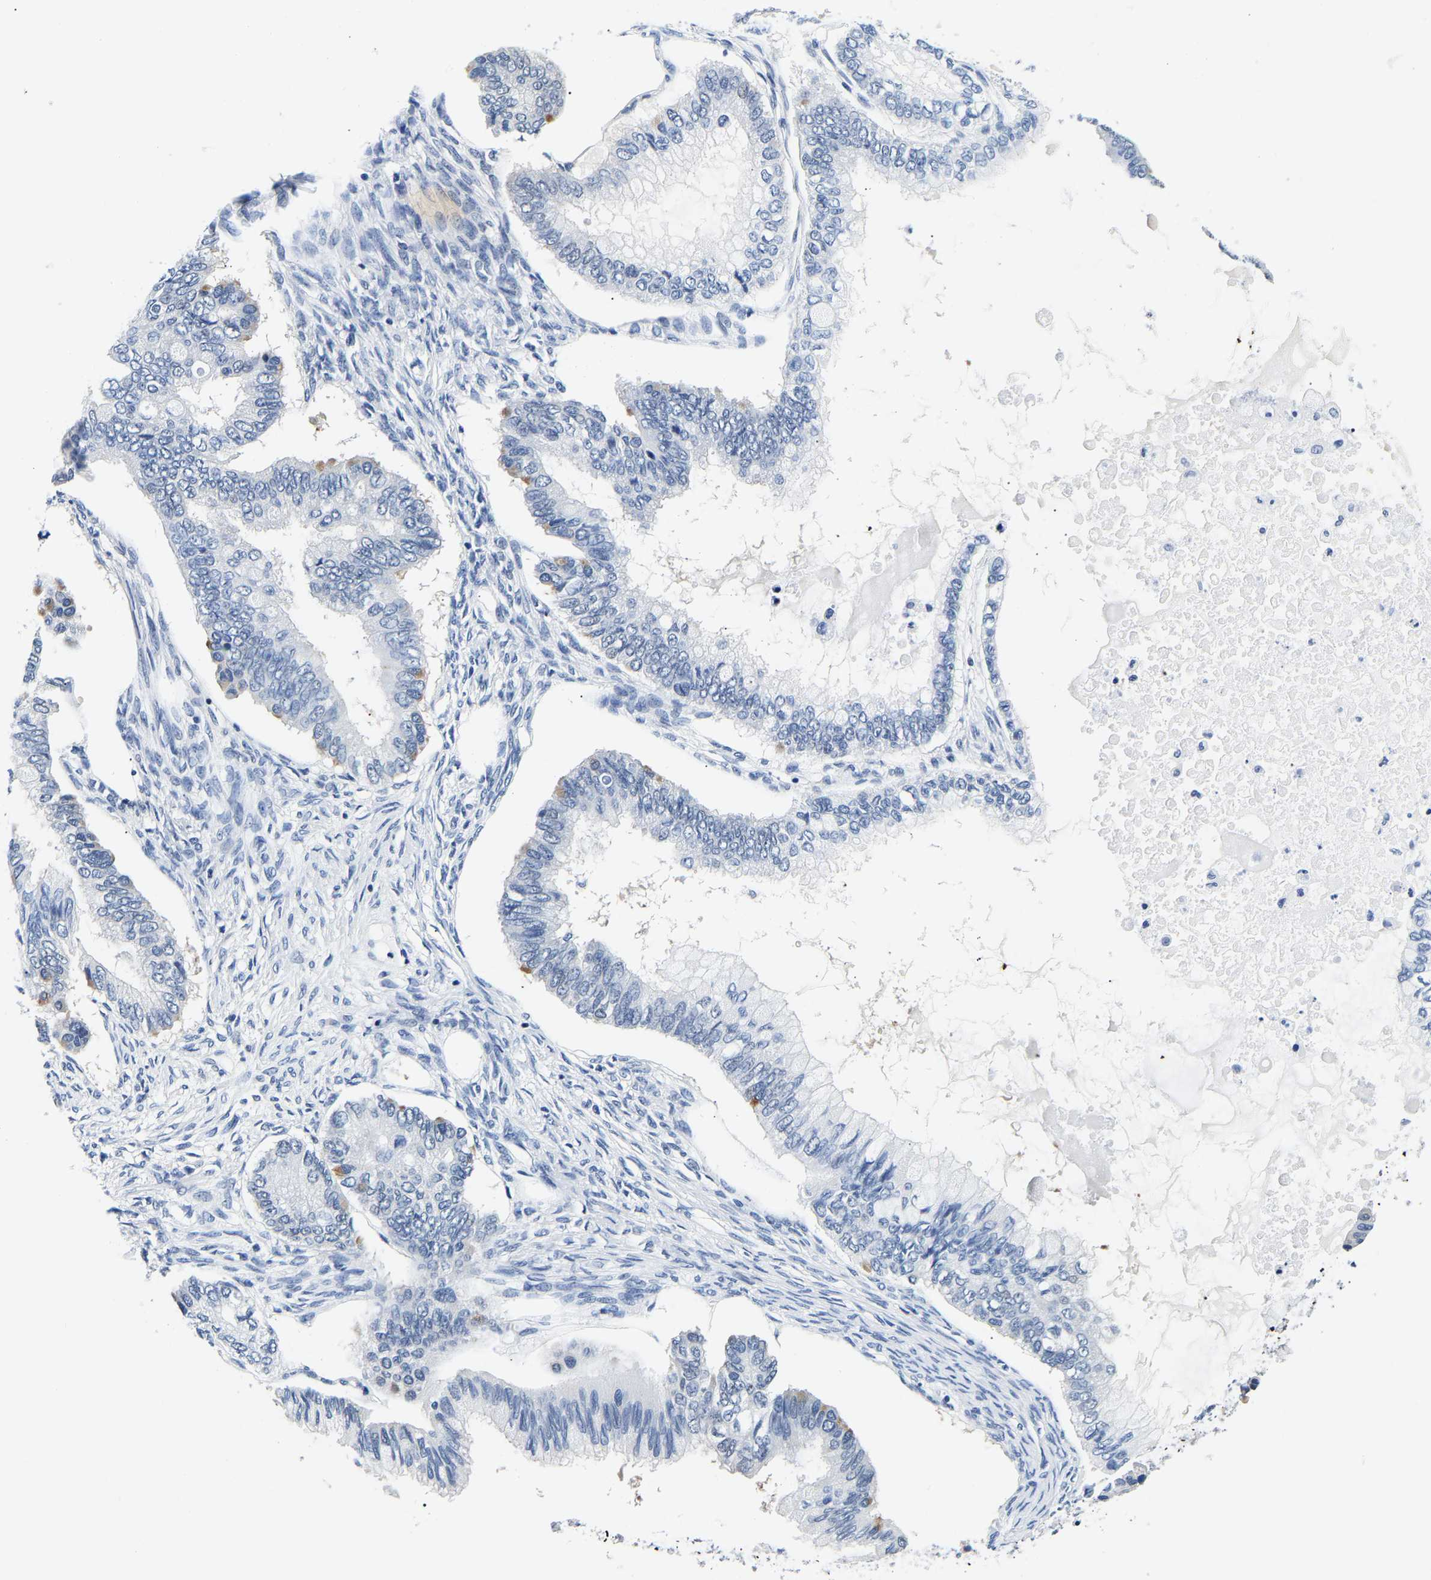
{"staining": {"intensity": "negative", "quantity": "none", "location": "none"}, "tissue": "ovarian cancer", "cell_type": "Tumor cells", "image_type": "cancer", "snomed": [{"axis": "morphology", "description": "Cystadenocarcinoma, mucinous, NOS"}, {"axis": "topography", "description": "Ovary"}], "caption": "Ovarian cancer stained for a protein using immunohistochemistry (IHC) displays no positivity tumor cells.", "gene": "UCHL3", "patient": {"sex": "female", "age": 80}}